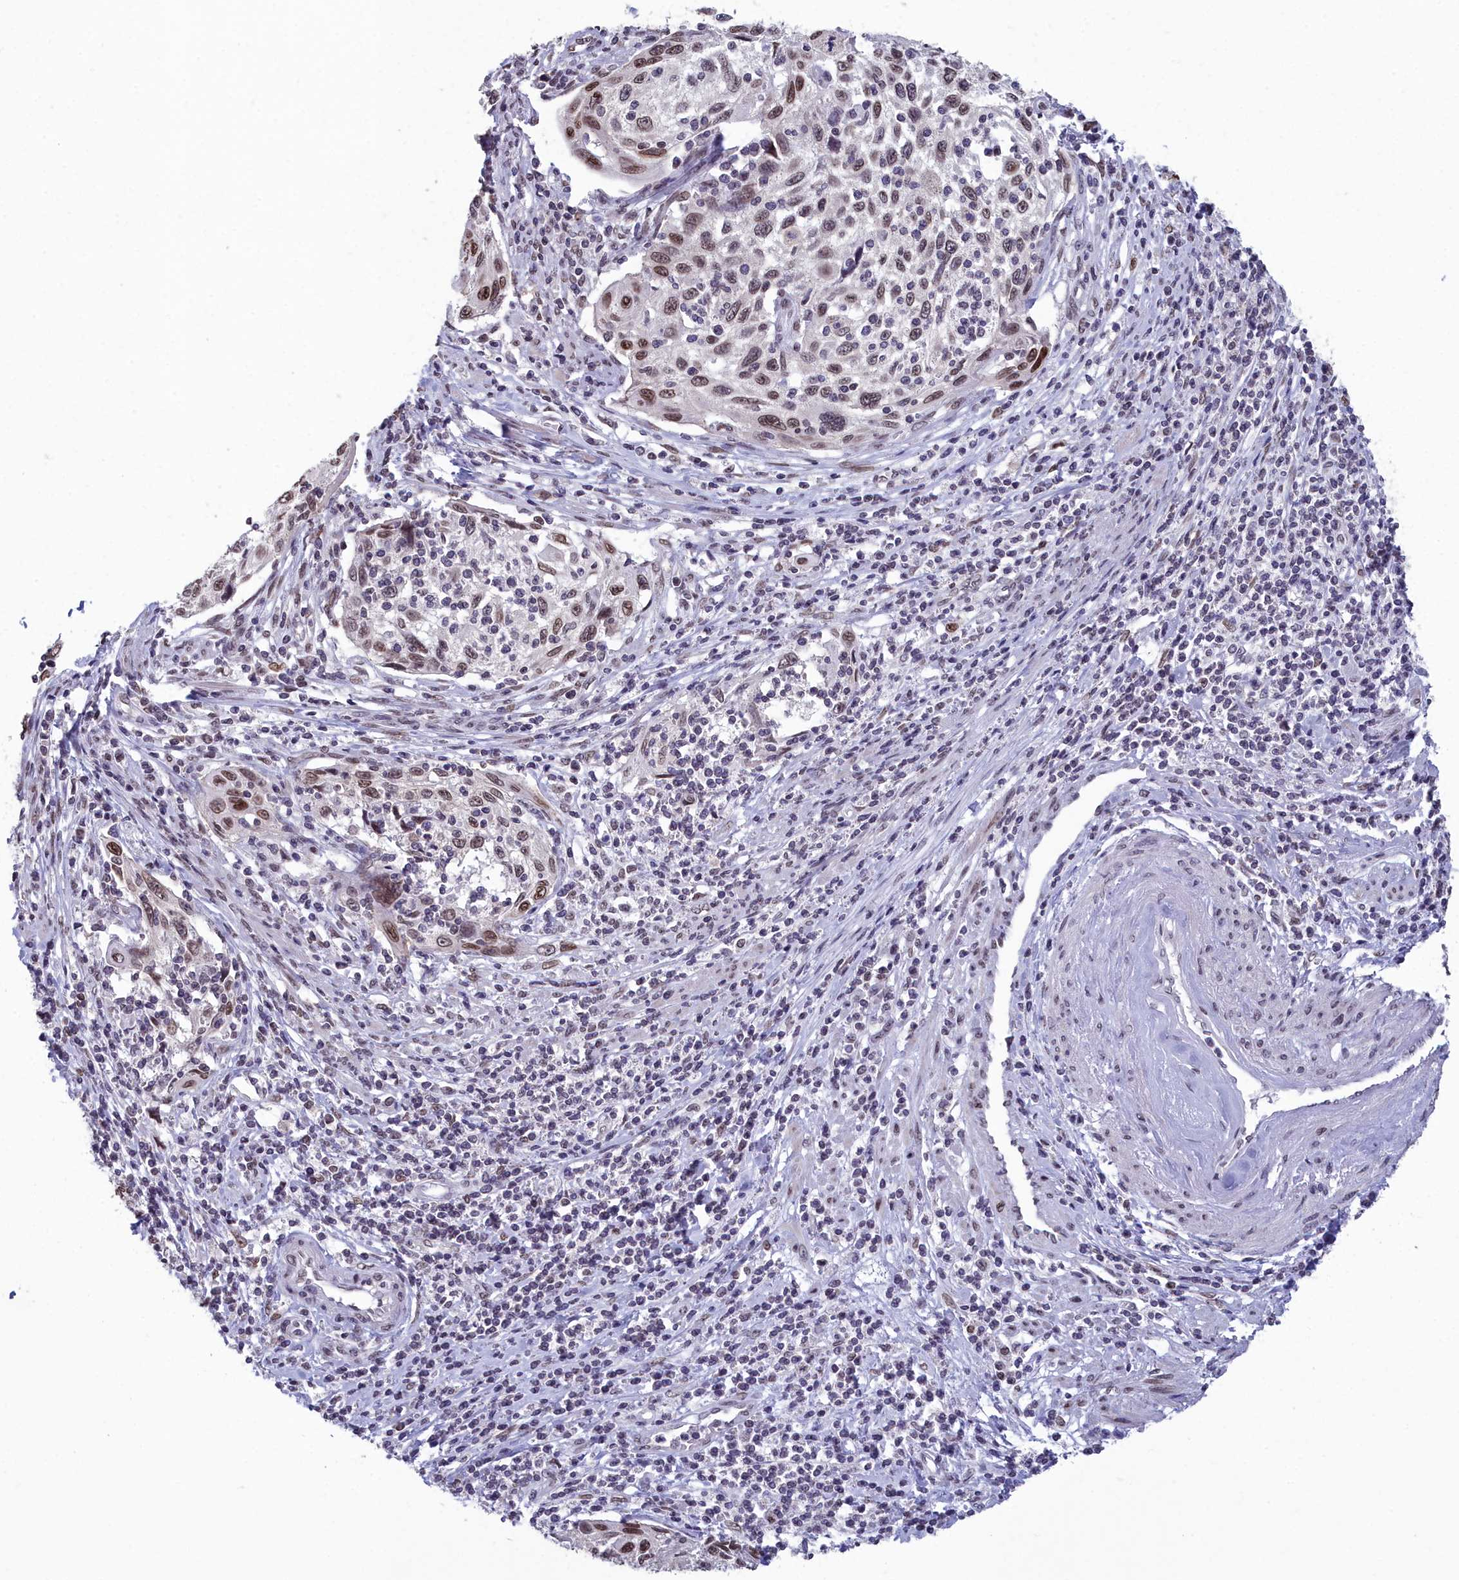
{"staining": {"intensity": "moderate", "quantity": "25%-75%", "location": "nuclear"}, "tissue": "cervical cancer", "cell_type": "Tumor cells", "image_type": "cancer", "snomed": [{"axis": "morphology", "description": "Squamous cell carcinoma, NOS"}, {"axis": "topography", "description": "Cervix"}], "caption": "The immunohistochemical stain shows moderate nuclear staining in tumor cells of cervical squamous cell carcinoma tissue.", "gene": "CCDC97", "patient": {"sex": "female", "age": 70}}